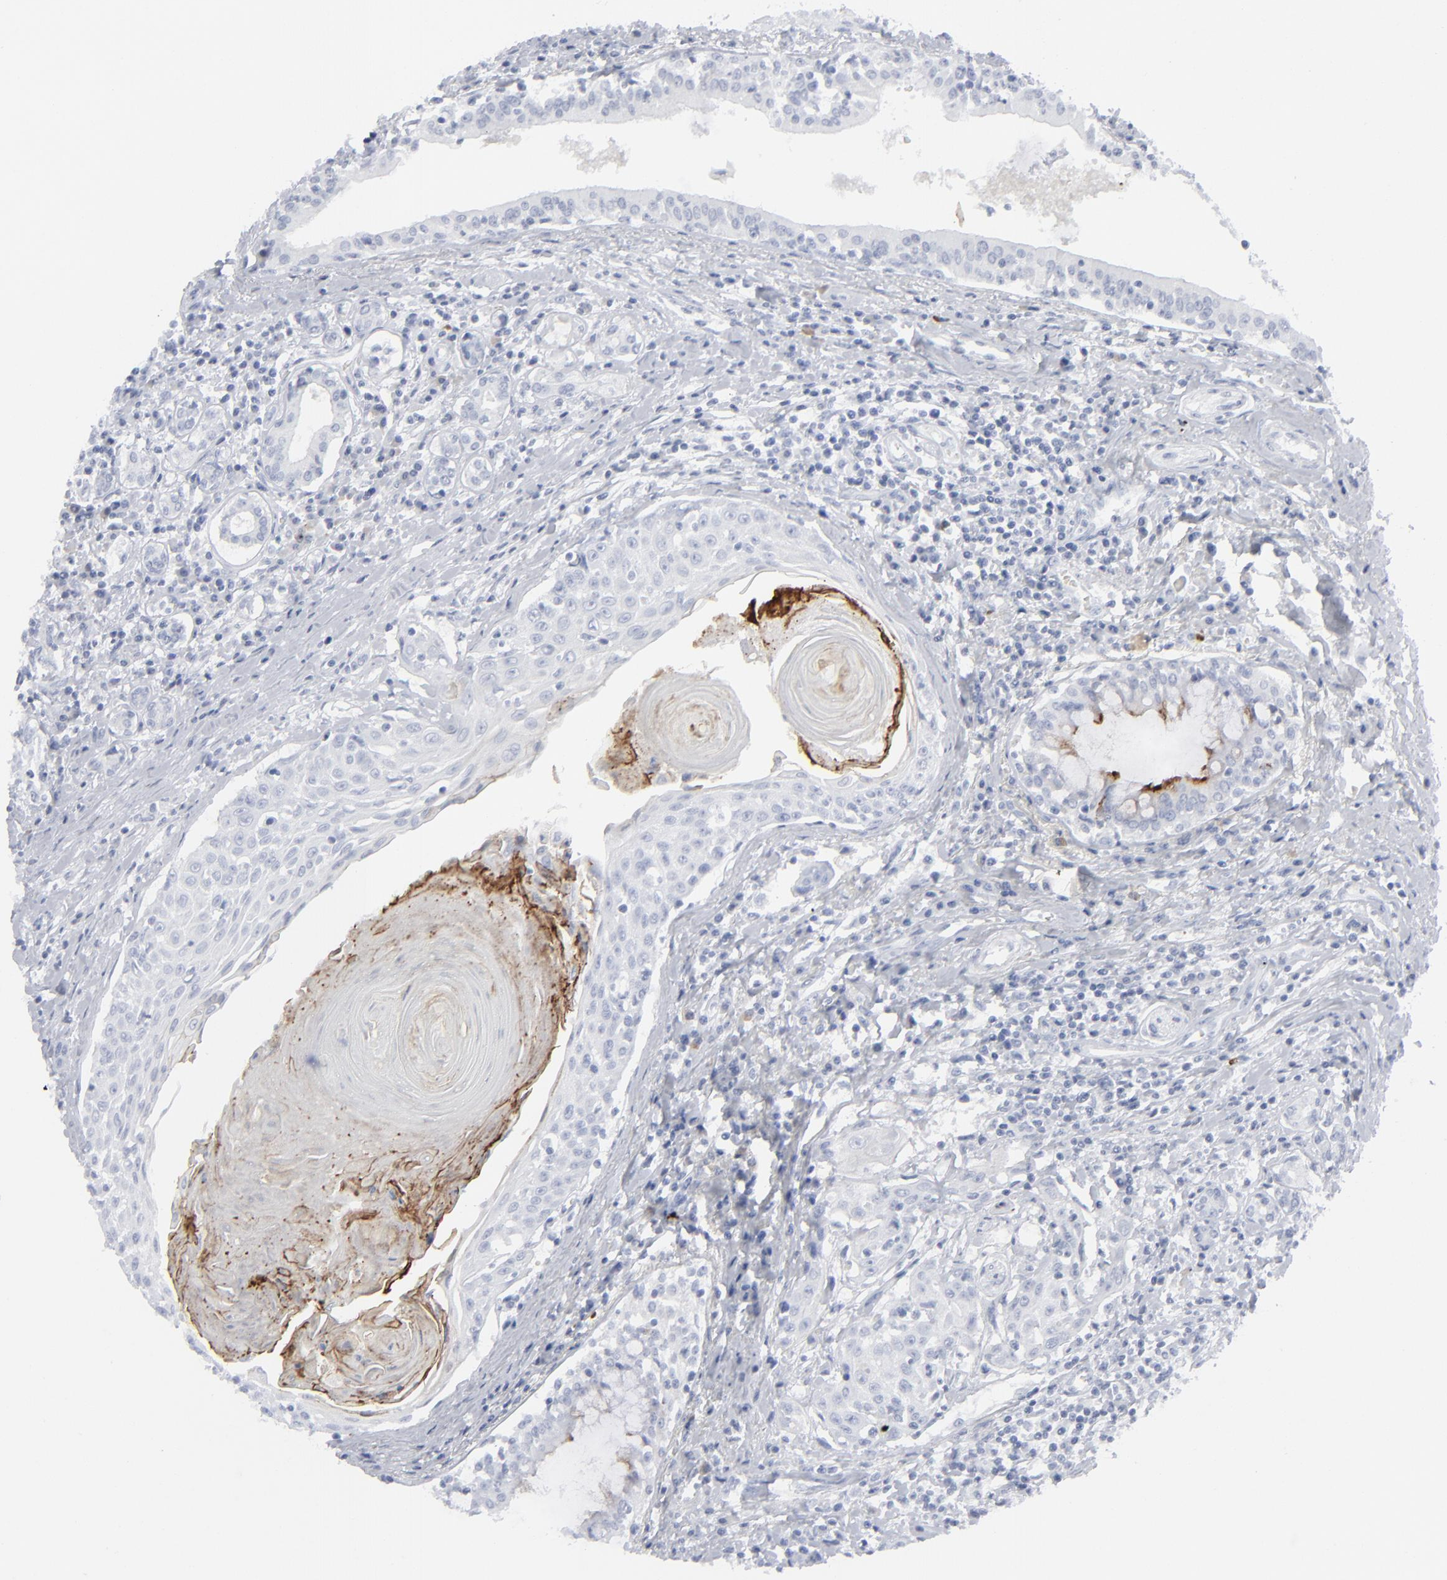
{"staining": {"intensity": "moderate", "quantity": "<25%", "location": "cytoplasmic/membranous"}, "tissue": "head and neck cancer", "cell_type": "Tumor cells", "image_type": "cancer", "snomed": [{"axis": "morphology", "description": "Squamous cell carcinoma, NOS"}, {"axis": "morphology", "description": "Squamous cell carcinoma, metastatic, NOS"}, {"axis": "topography", "description": "Lymph node"}, {"axis": "topography", "description": "Salivary gland"}, {"axis": "topography", "description": "Head-Neck"}], "caption": "Immunohistochemical staining of head and neck cancer exhibits low levels of moderate cytoplasmic/membranous protein staining in approximately <25% of tumor cells.", "gene": "MSLN", "patient": {"sex": "female", "age": 74}}